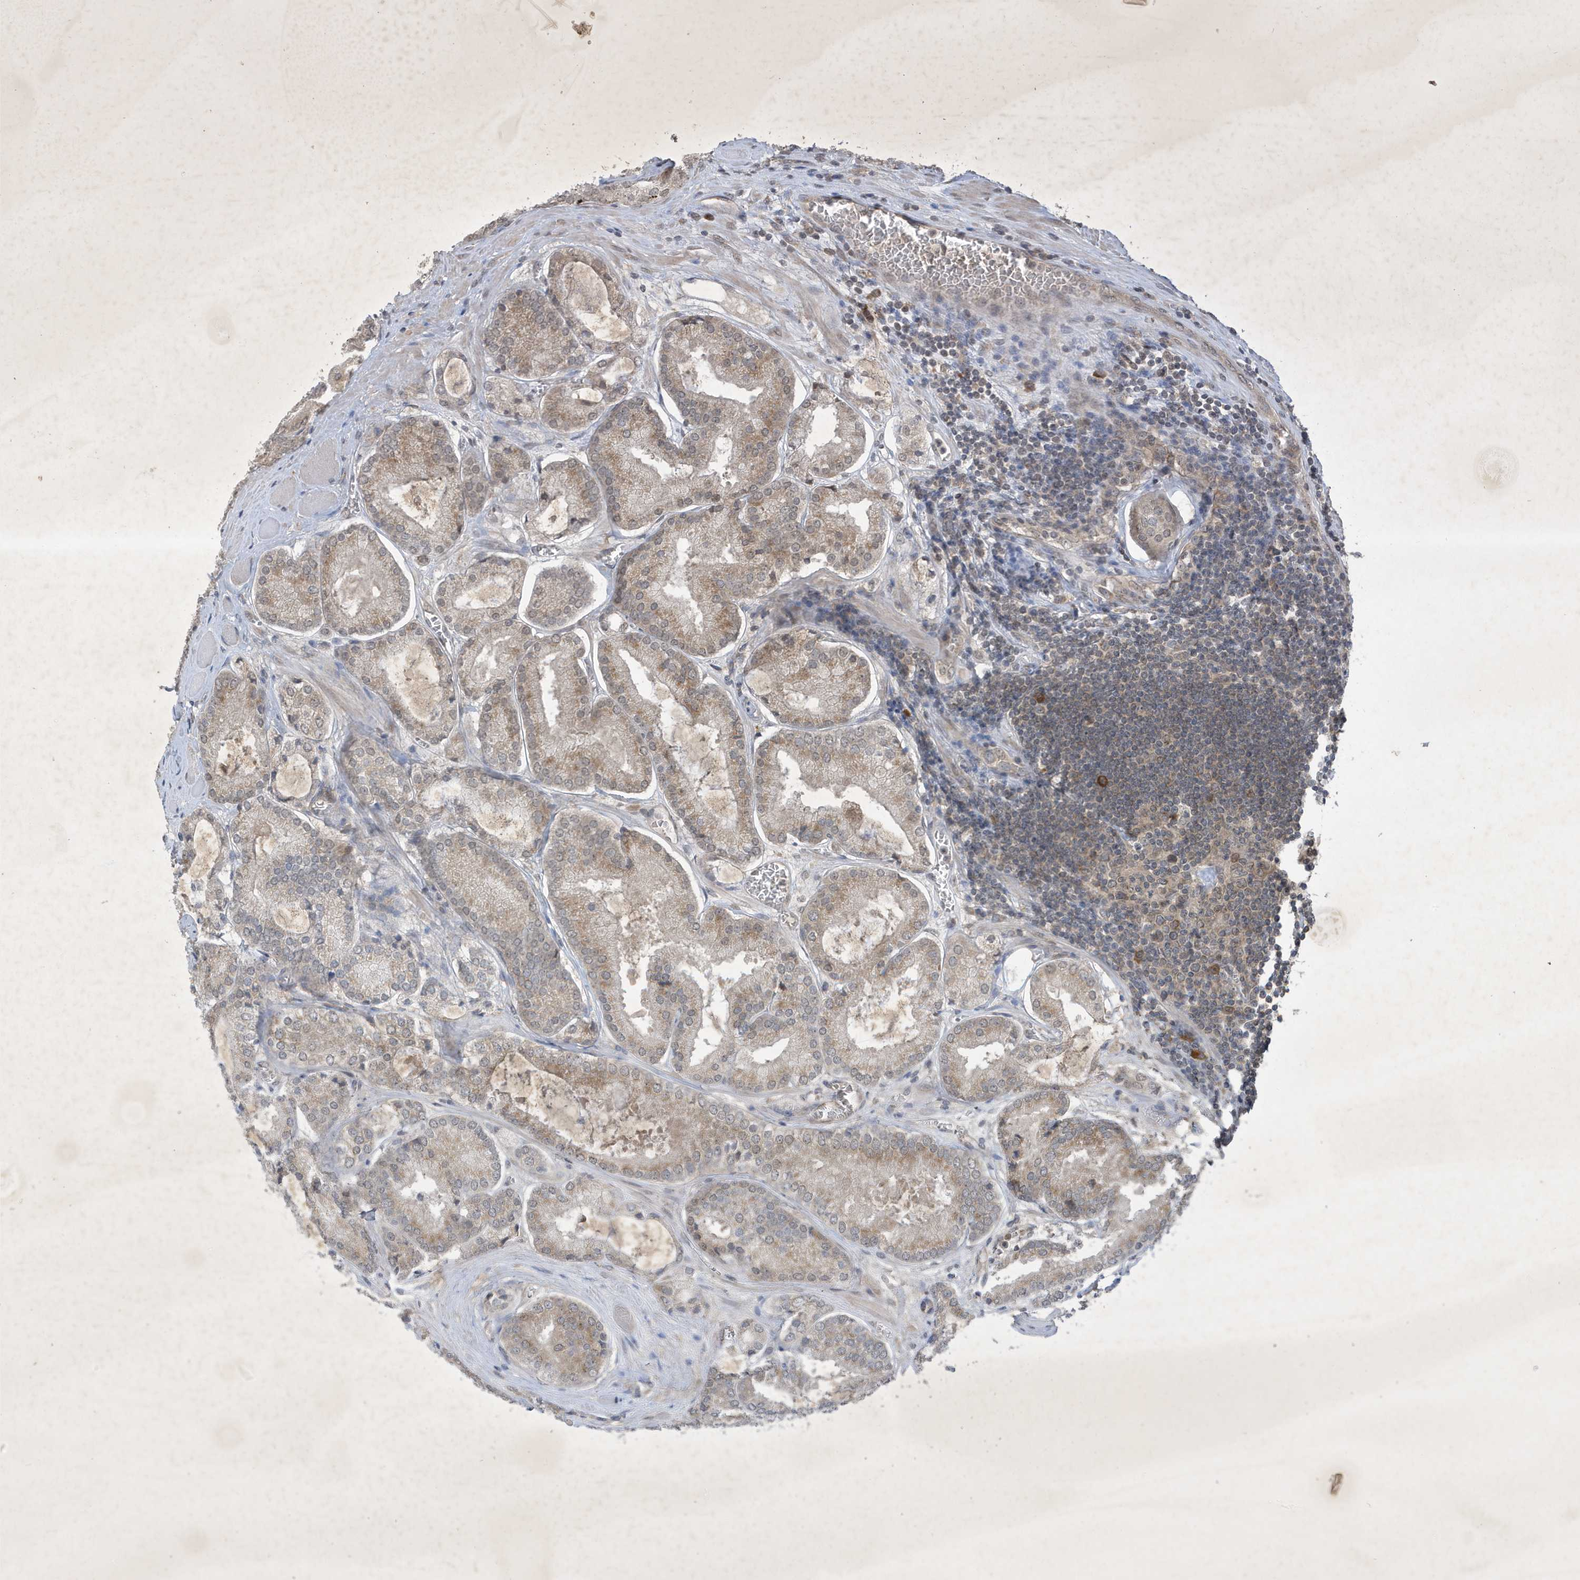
{"staining": {"intensity": "moderate", "quantity": "<25%", "location": "cytoplasmic/membranous"}, "tissue": "prostate cancer", "cell_type": "Tumor cells", "image_type": "cancer", "snomed": [{"axis": "morphology", "description": "Adenocarcinoma, Low grade"}, {"axis": "topography", "description": "Prostate"}], "caption": "IHC photomicrograph of human low-grade adenocarcinoma (prostate) stained for a protein (brown), which demonstrates low levels of moderate cytoplasmic/membranous staining in about <25% of tumor cells.", "gene": "STX10", "patient": {"sex": "male", "age": 67}}